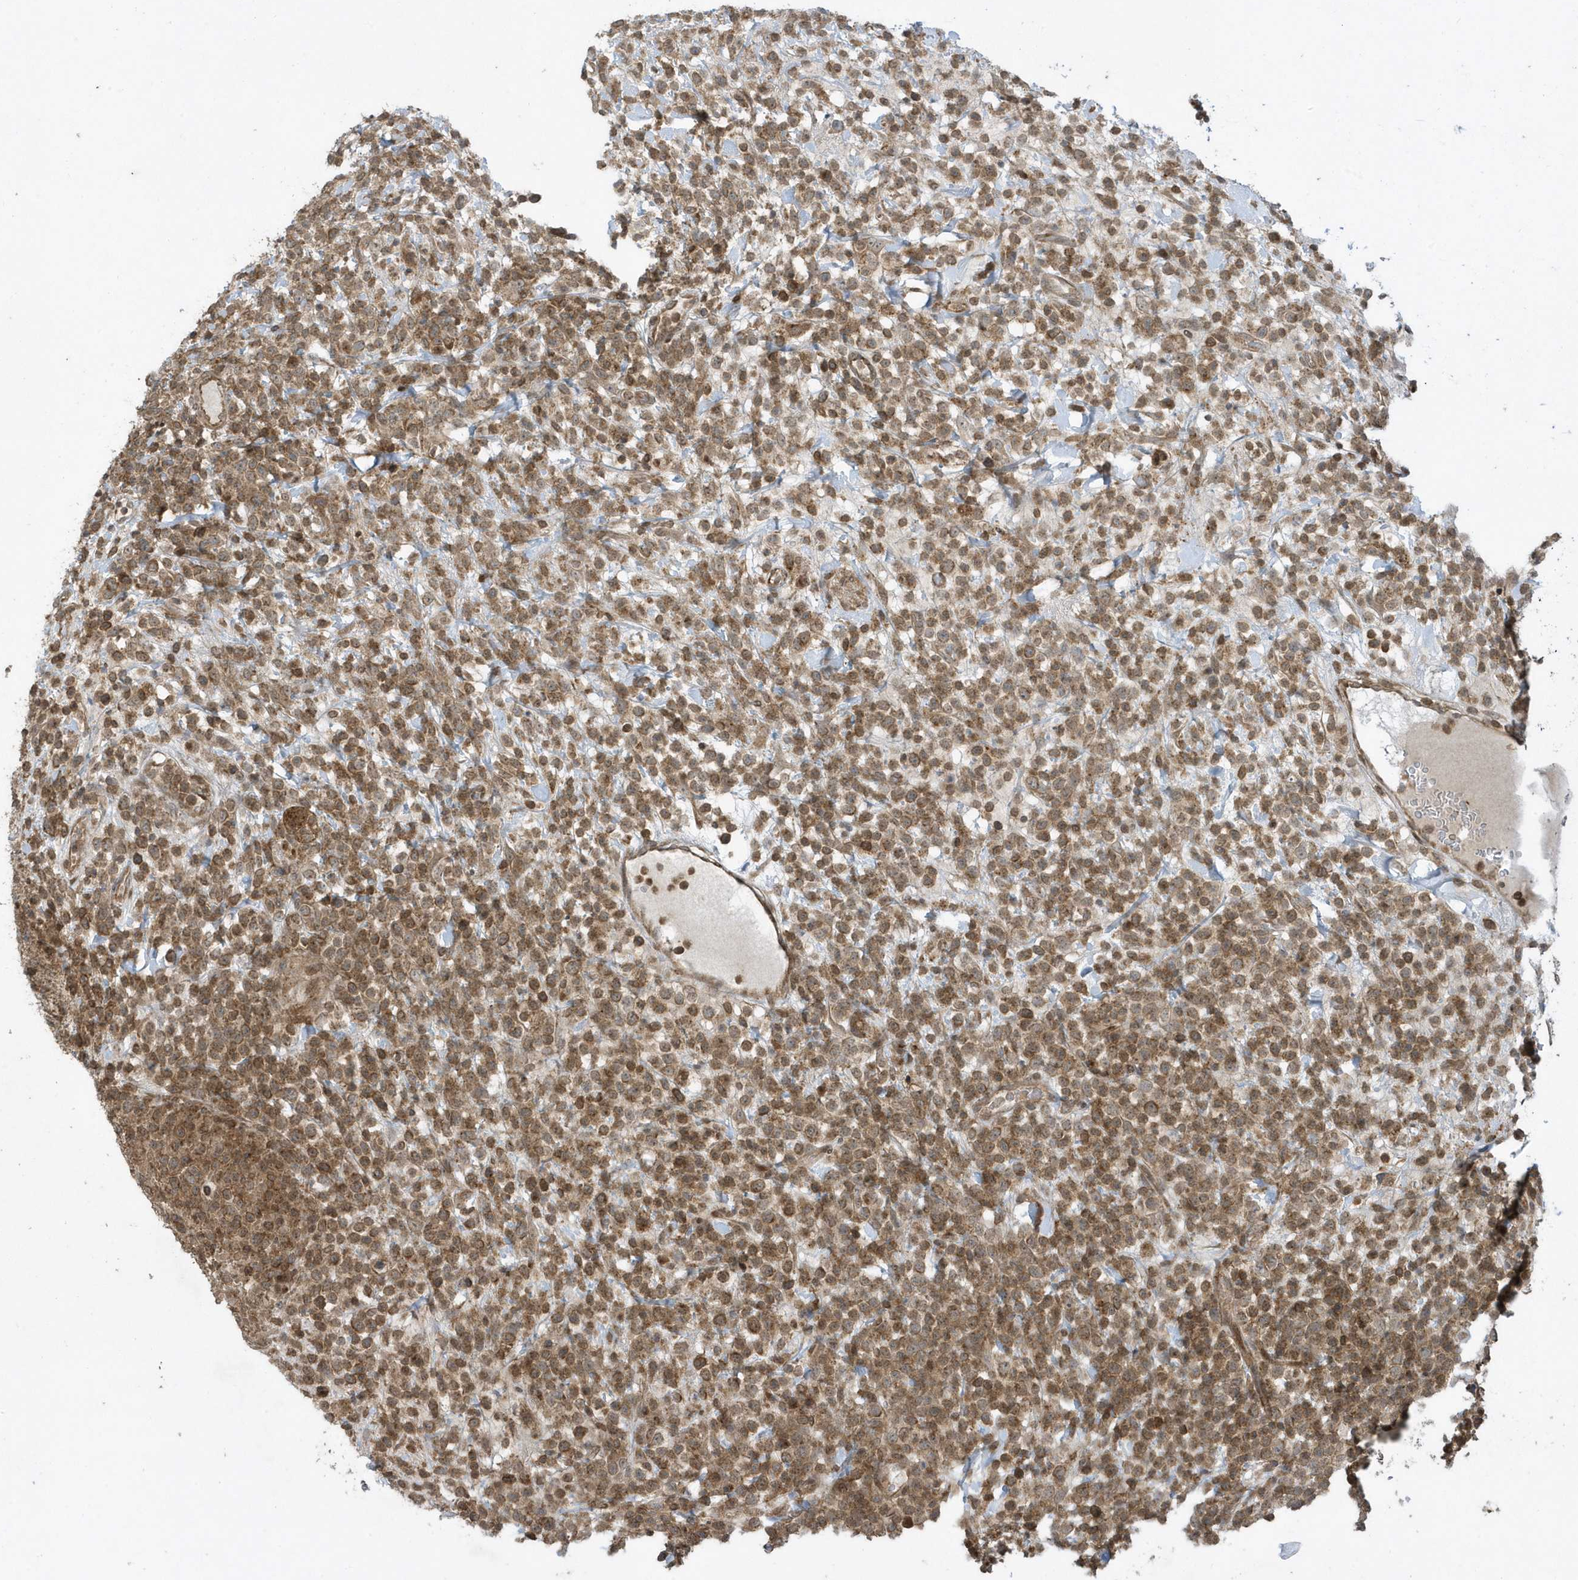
{"staining": {"intensity": "moderate", "quantity": ">75%", "location": "cytoplasmic/membranous"}, "tissue": "lymphoma", "cell_type": "Tumor cells", "image_type": "cancer", "snomed": [{"axis": "morphology", "description": "Malignant lymphoma, non-Hodgkin's type, High grade"}, {"axis": "topography", "description": "Colon"}], "caption": "Moderate cytoplasmic/membranous protein positivity is seen in approximately >75% of tumor cells in lymphoma.", "gene": "STAMBP", "patient": {"sex": "female", "age": 53}}